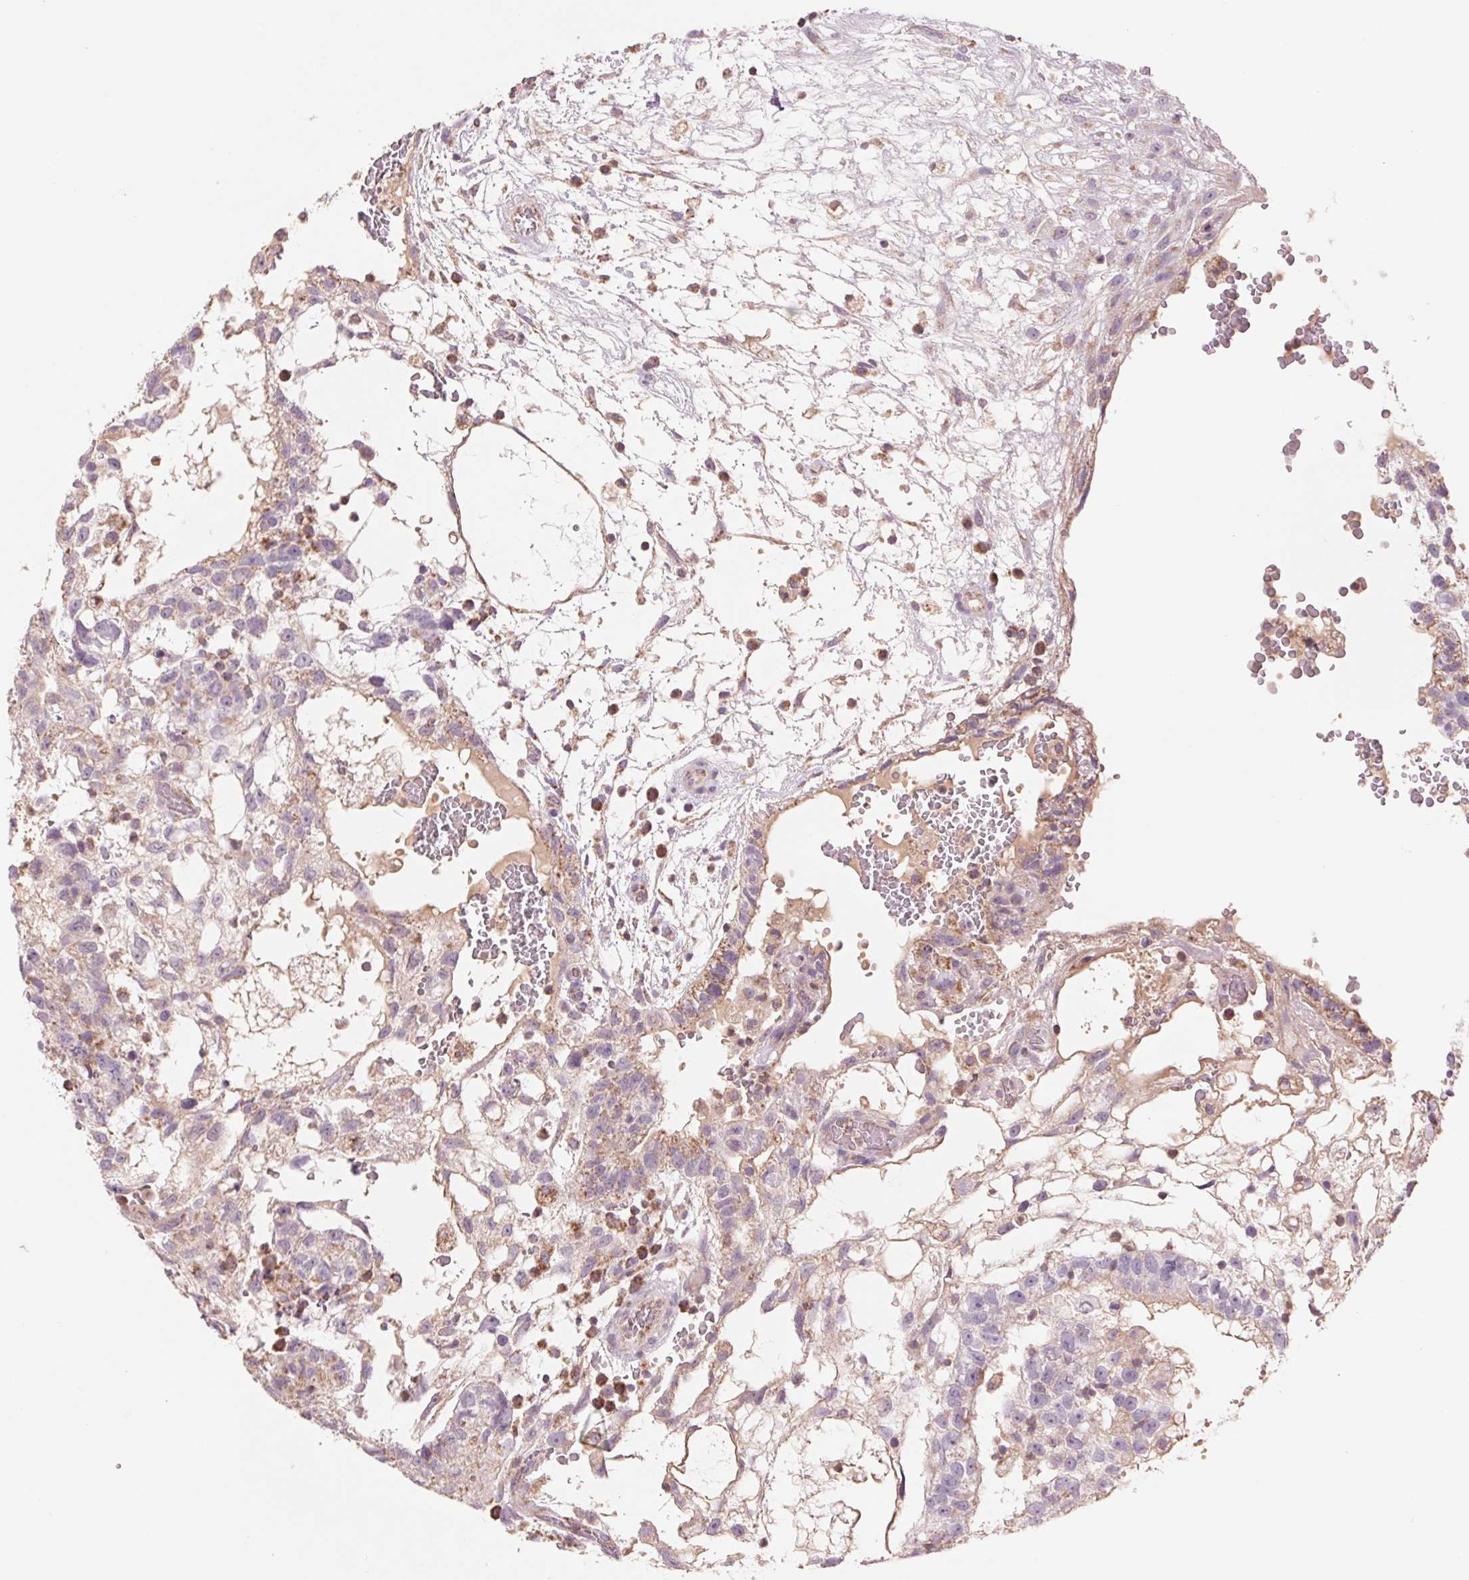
{"staining": {"intensity": "weak", "quantity": "25%-75%", "location": "cytoplasmic/membranous"}, "tissue": "testis cancer", "cell_type": "Tumor cells", "image_type": "cancer", "snomed": [{"axis": "morphology", "description": "Normal tissue, NOS"}, {"axis": "morphology", "description": "Carcinoma, Embryonal, NOS"}, {"axis": "topography", "description": "Testis"}], "caption": "Testis cancer (embryonal carcinoma) was stained to show a protein in brown. There is low levels of weak cytoplasmic/membranous expression in about 25%-75% of tumor cells. (Stains: DAB (3,3'-diaminobenzidine) in brown, nuclei in blue, Microscopy: brightfield microscopy at high magnification).", "gene": "COX6A1", "patient": {"sex": "male", "age": 32}}